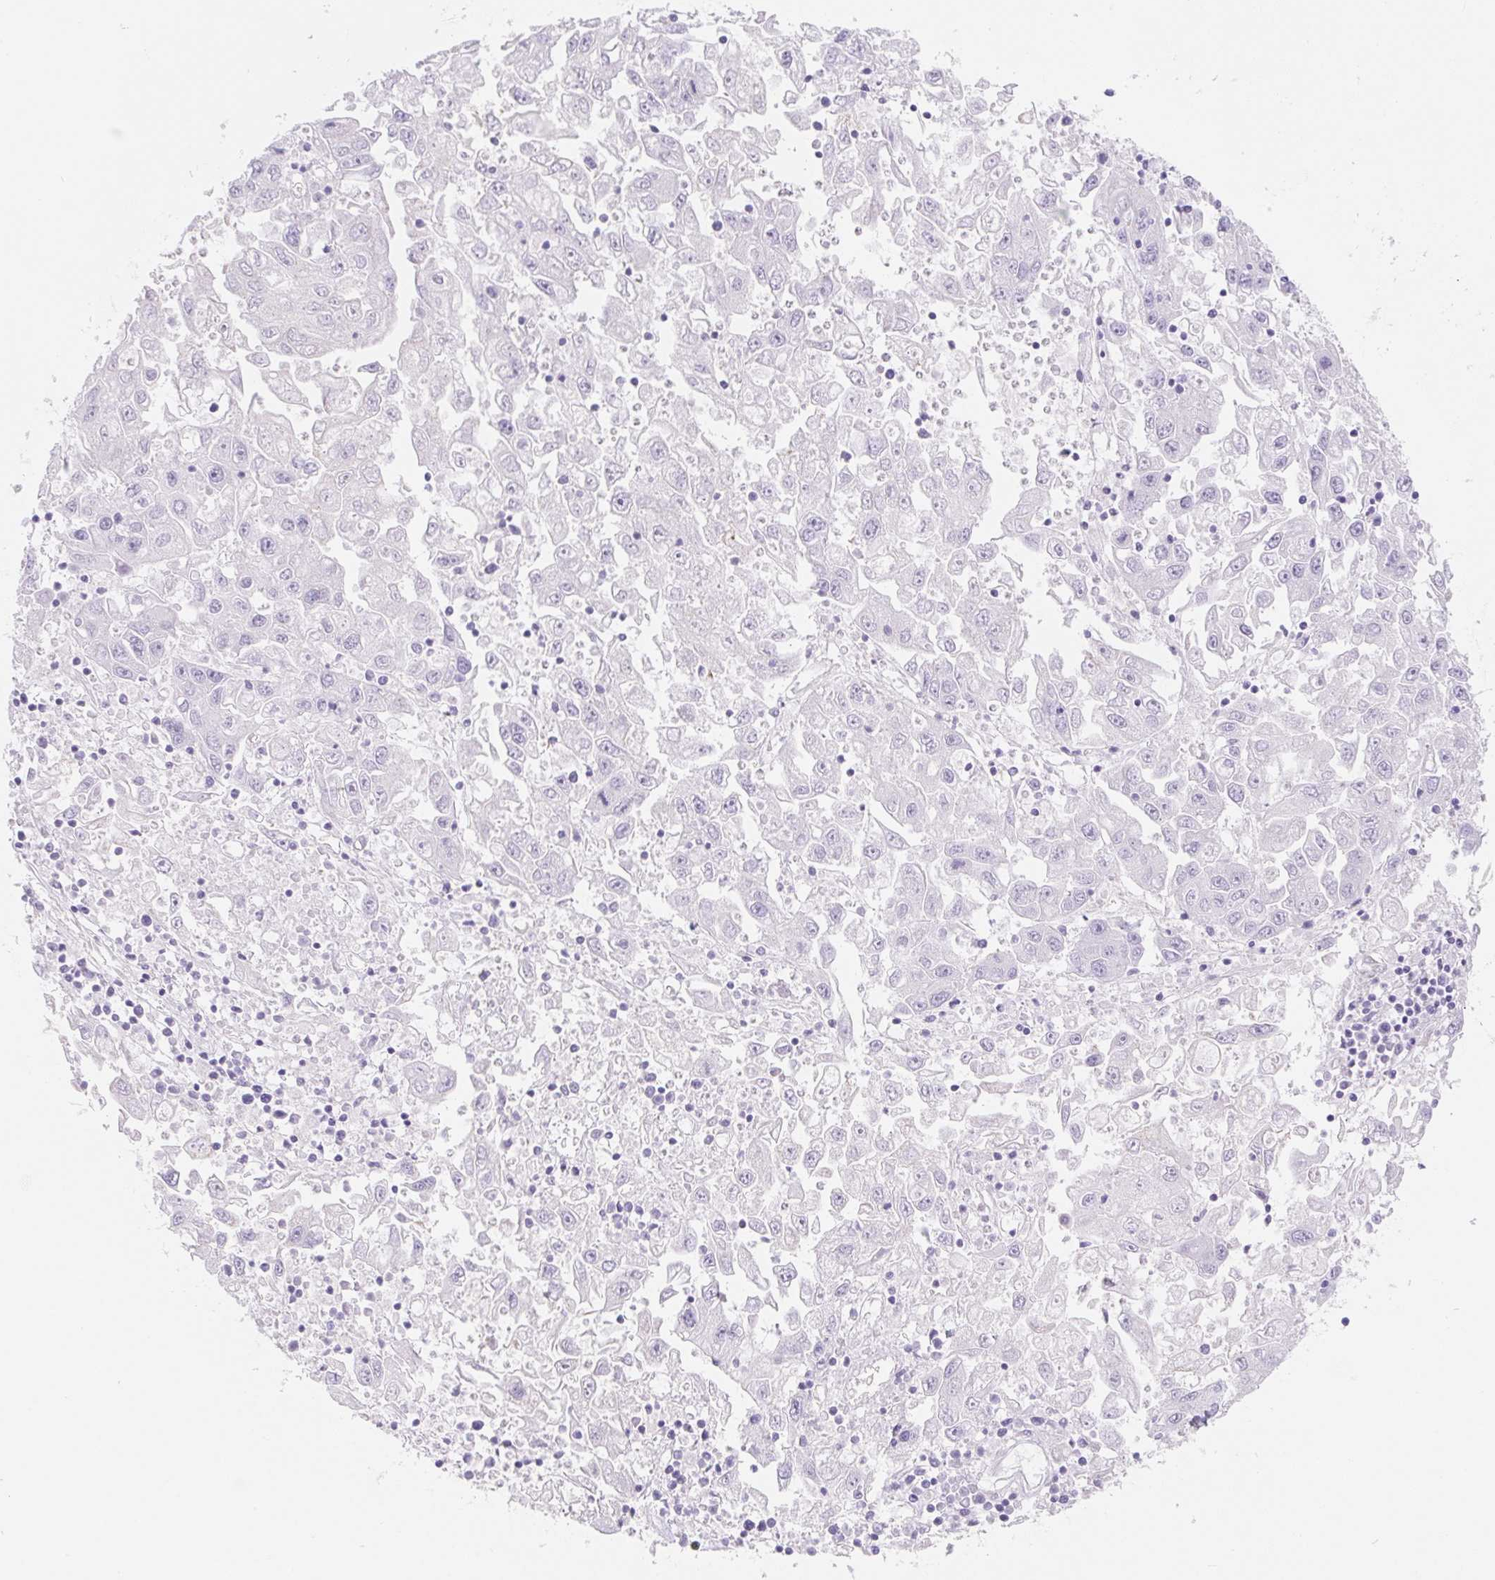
{"staining": {"intensity": "negative", "quantity": "none", "location": "none"}, "tissue": "endometrial cancer", "cell_type": "Tumor cells", "image_type": "cancer", "snomed": [{"axis": "morphology", "description": "Adenocarcinoma, NOS"}, {"axis": "topography", "description": "Uterus"}], "caption": "IHC photomicrograph of neoplastic tissue: human endometrial adenocarcinoma stained with DAB displays no significant protein positivity in tumor cells.", "gene": "PNLIP", "patient": {"sex": "female", "age": 62}}